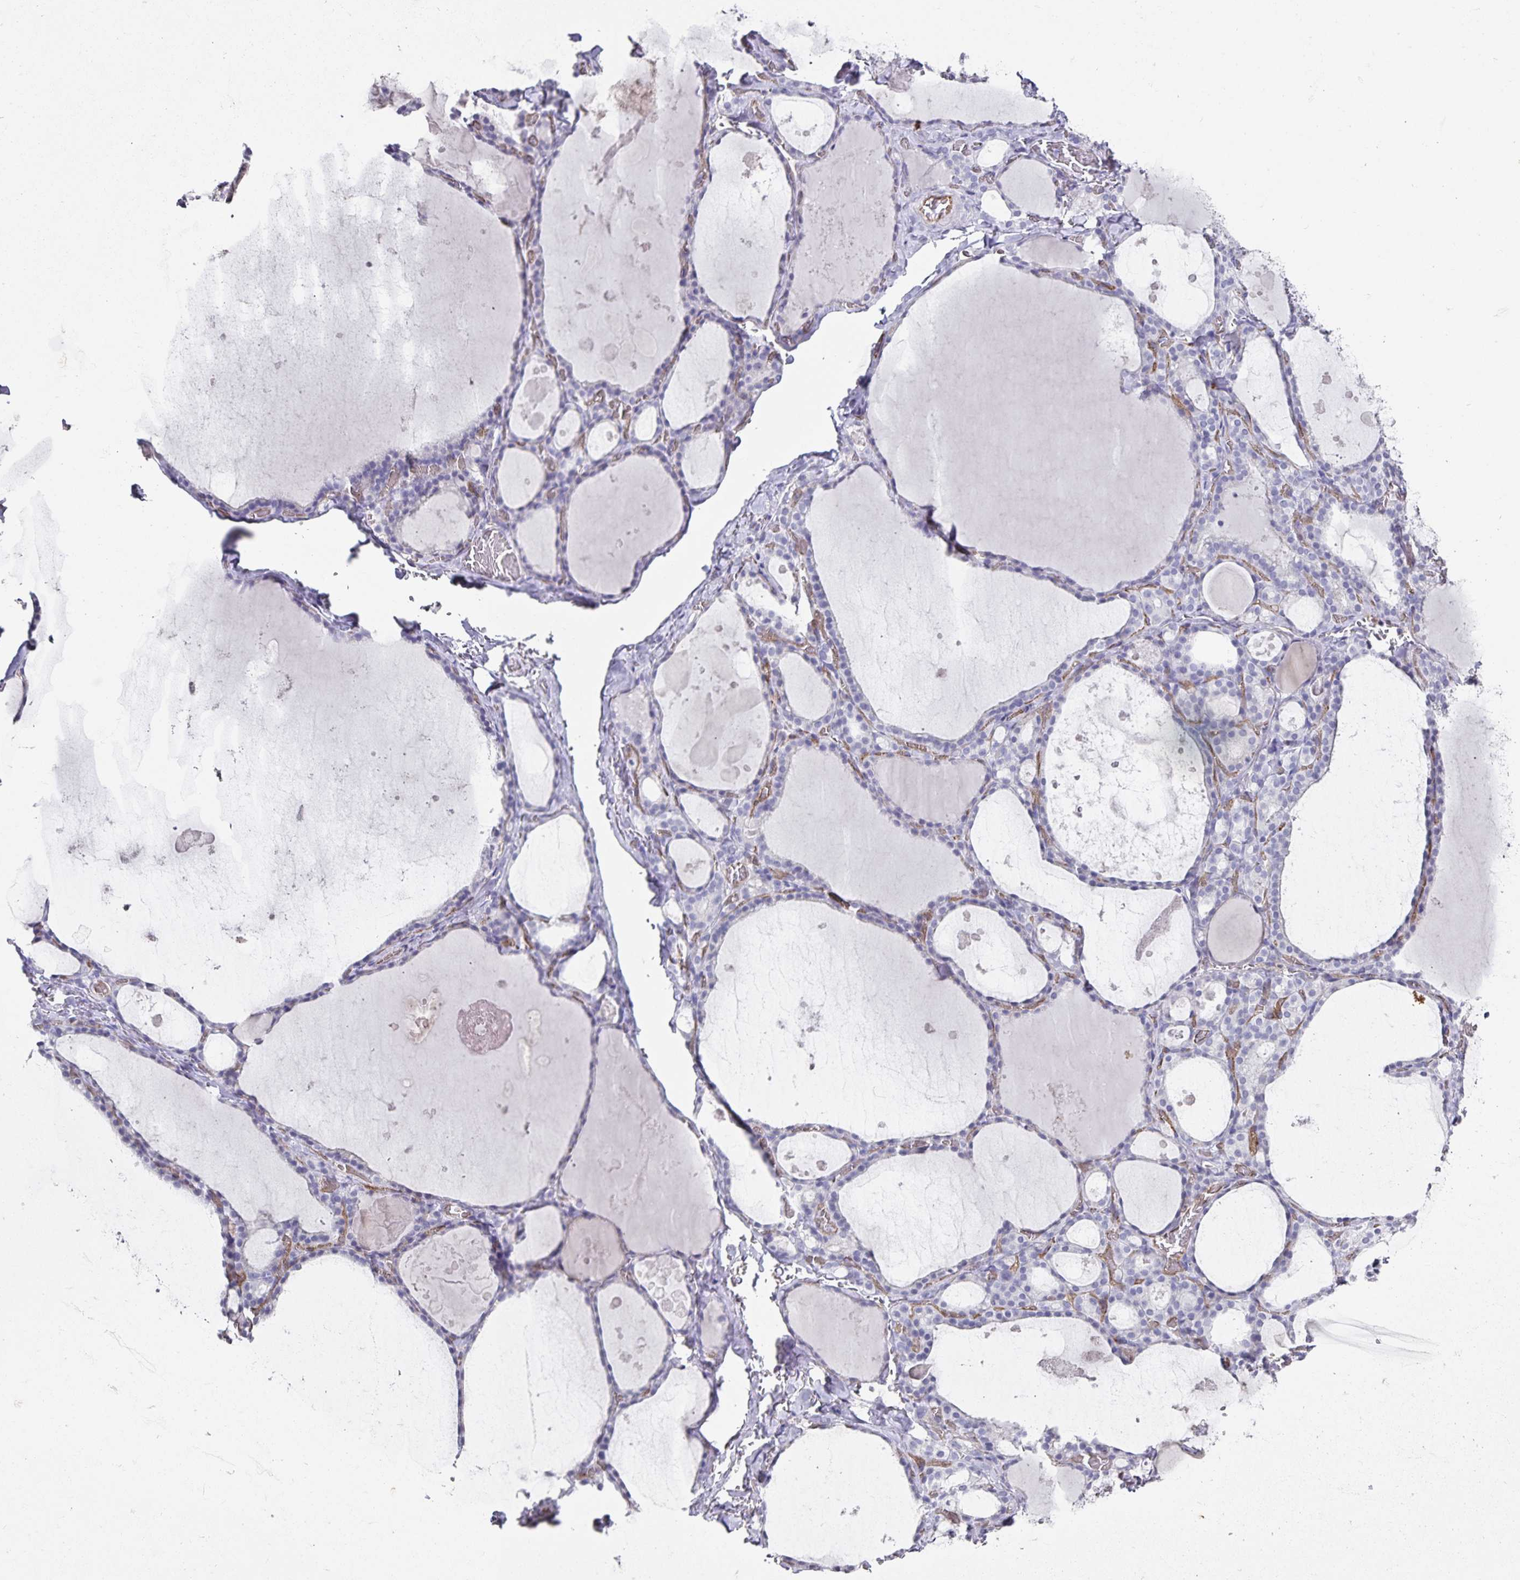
{"staining": {"intensity": "negative", "quantity": "none", "location": "none"}, "tissue": "thyroid gland", "cell_type": "Glandular cells", "image_type": "normal", "snomed": [{"axis": "morphology", "description": "Normal tissue, NOS"}, {"axis": "topography", "description": "Thyroid gland"}], "caption": "Immunohistochemistry (IHC) histopathology image of unremarkable human thyroid gland stained for a protein (brown), which displays no staining in glandular cells. Brightfield microscopy of immunohistochemistry (IHC) stained with DAB (brown) and hematoxylin (blue), captured at high magnification.", "gene": "PODXL", "patient": {"sex": "male", "age": 56}}